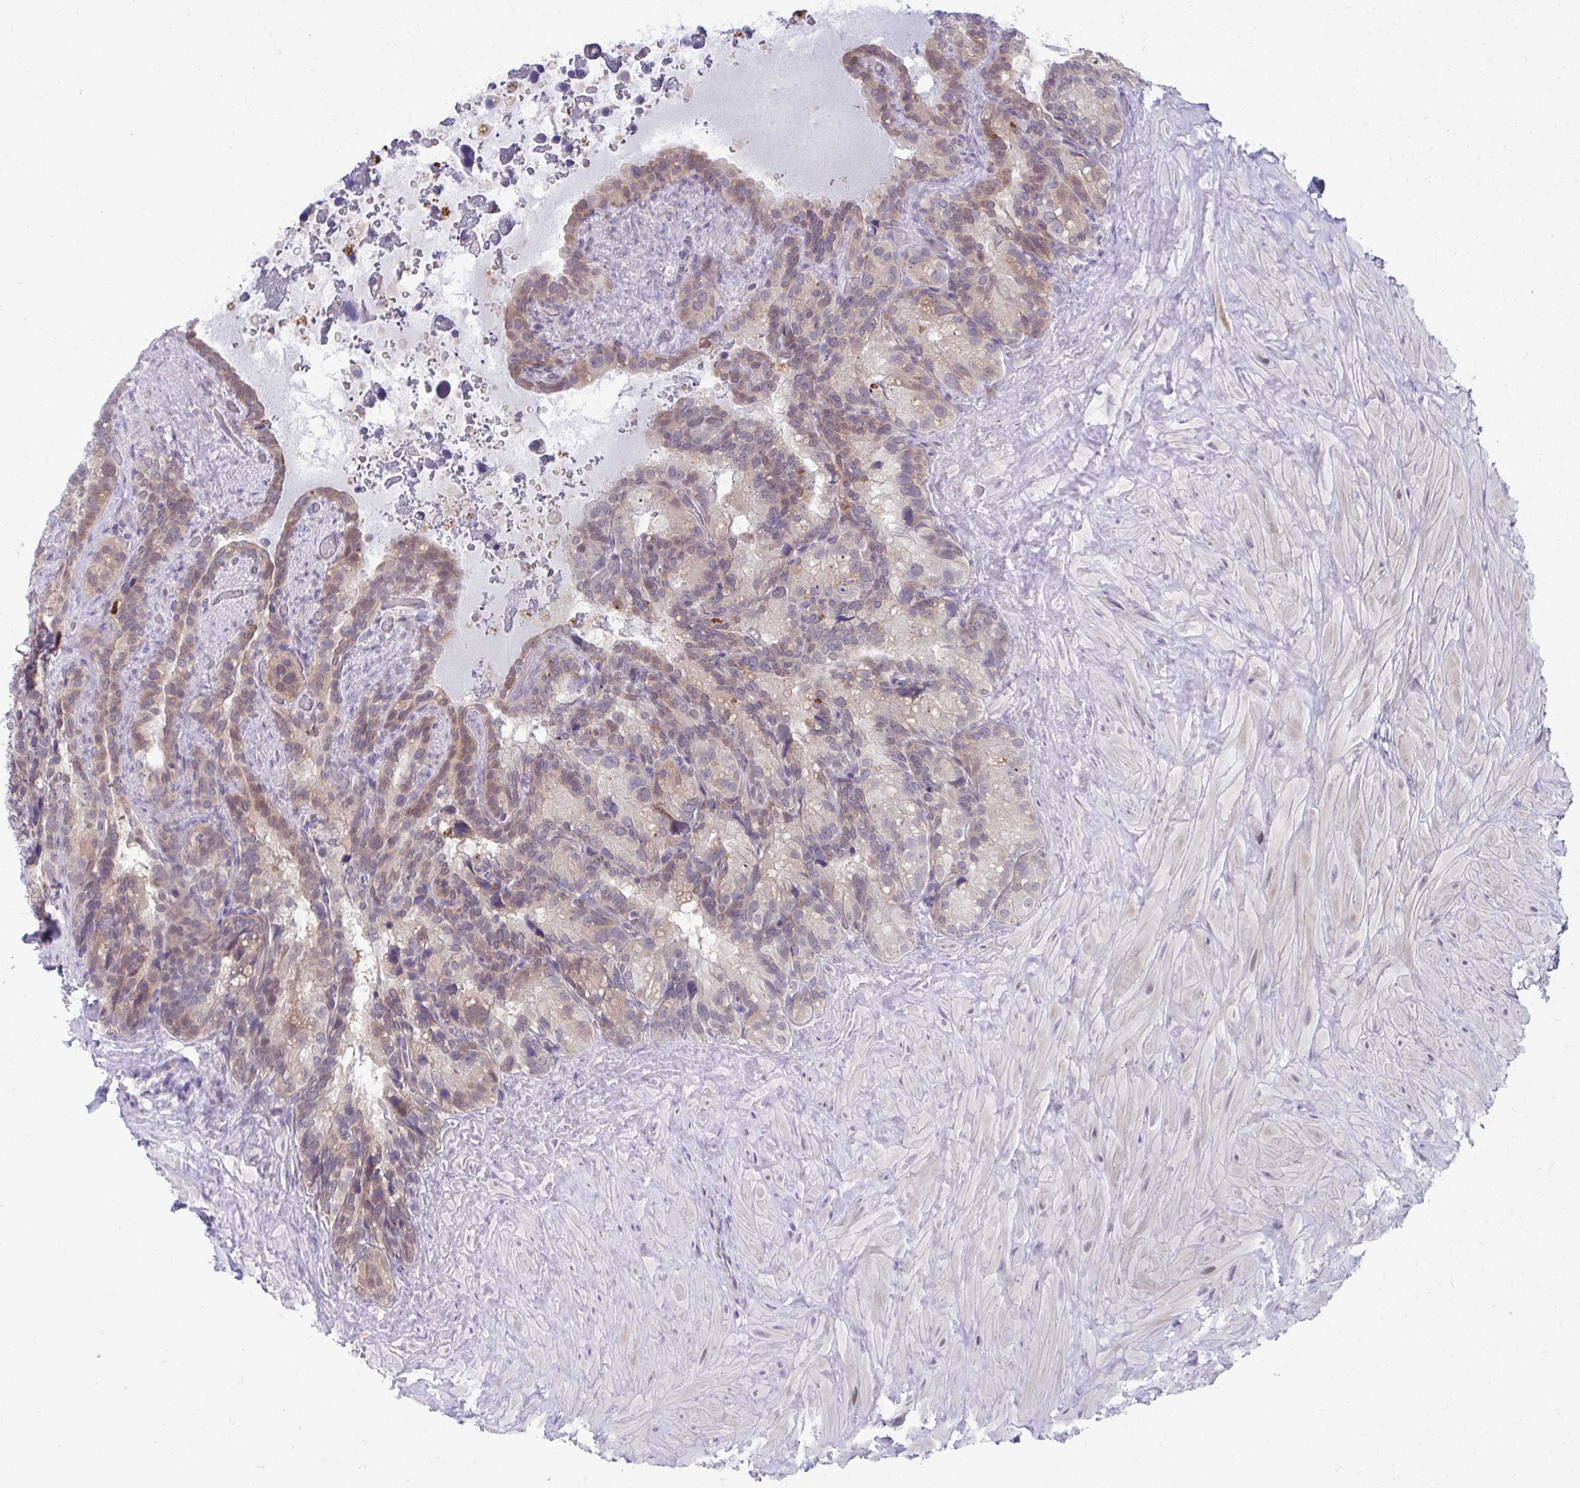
{"staining": {"intensity": "weak", "quantity": "25%-75%", "location": "cytoplasmic/membranous"}, "tissue": "seminal vesicle", "cell_type": "Glandular cells", "image_type": "normal", "snomed": [{"axis": "morphology", "description": "Normal tissue, NOS"}, {"axis": "topography", "description": "Seminal veicle"}], "caption": "A high-resolution photomicrograph shows immunohistochemistry (IHC) staining of benign seminal vesicle, which exhibits weak cytoplasmic/membranous positivity in about 25%-75% of glandular cells.", "gene": "MROH8", "patient": {"sex": "male", "age": 60}}